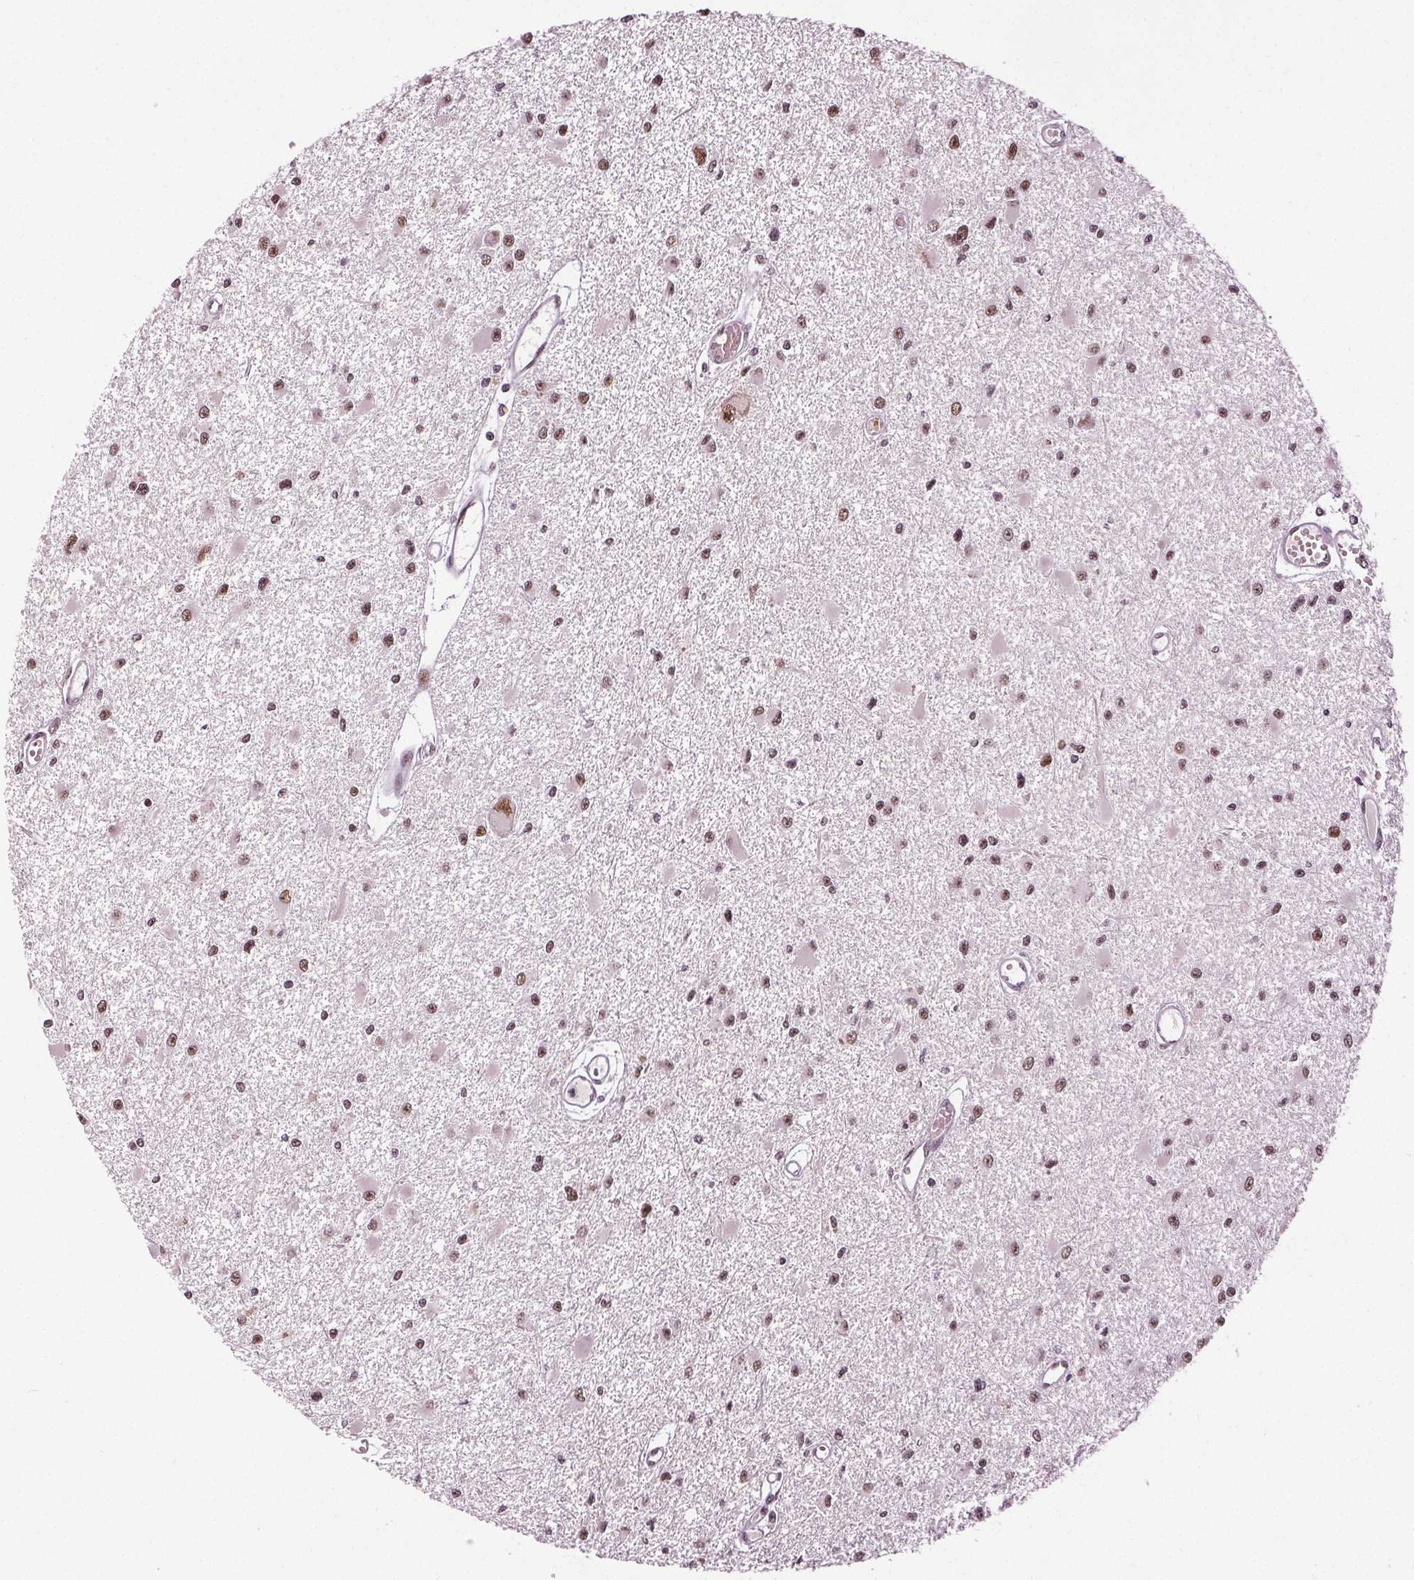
{"staining": {"intensity": "moderate", "quantity": ">75%", "location": "nuclear"}, "tissue": "glioma", "cell_type": "Tumor cells", "image_type": "cancer", "snomed": [{"axis": "morphology", "description": "Glioma, malignant, High grade"}, {"axis": "topography", "description": "Brain"}], "caption": "Tumor cells exhibit medium levels of moderate nuclear staining in about >75% of cells in high-grade glioma (malignant).", "gene": "IWS1", "patient": {"sex": "male", "age": 54}}